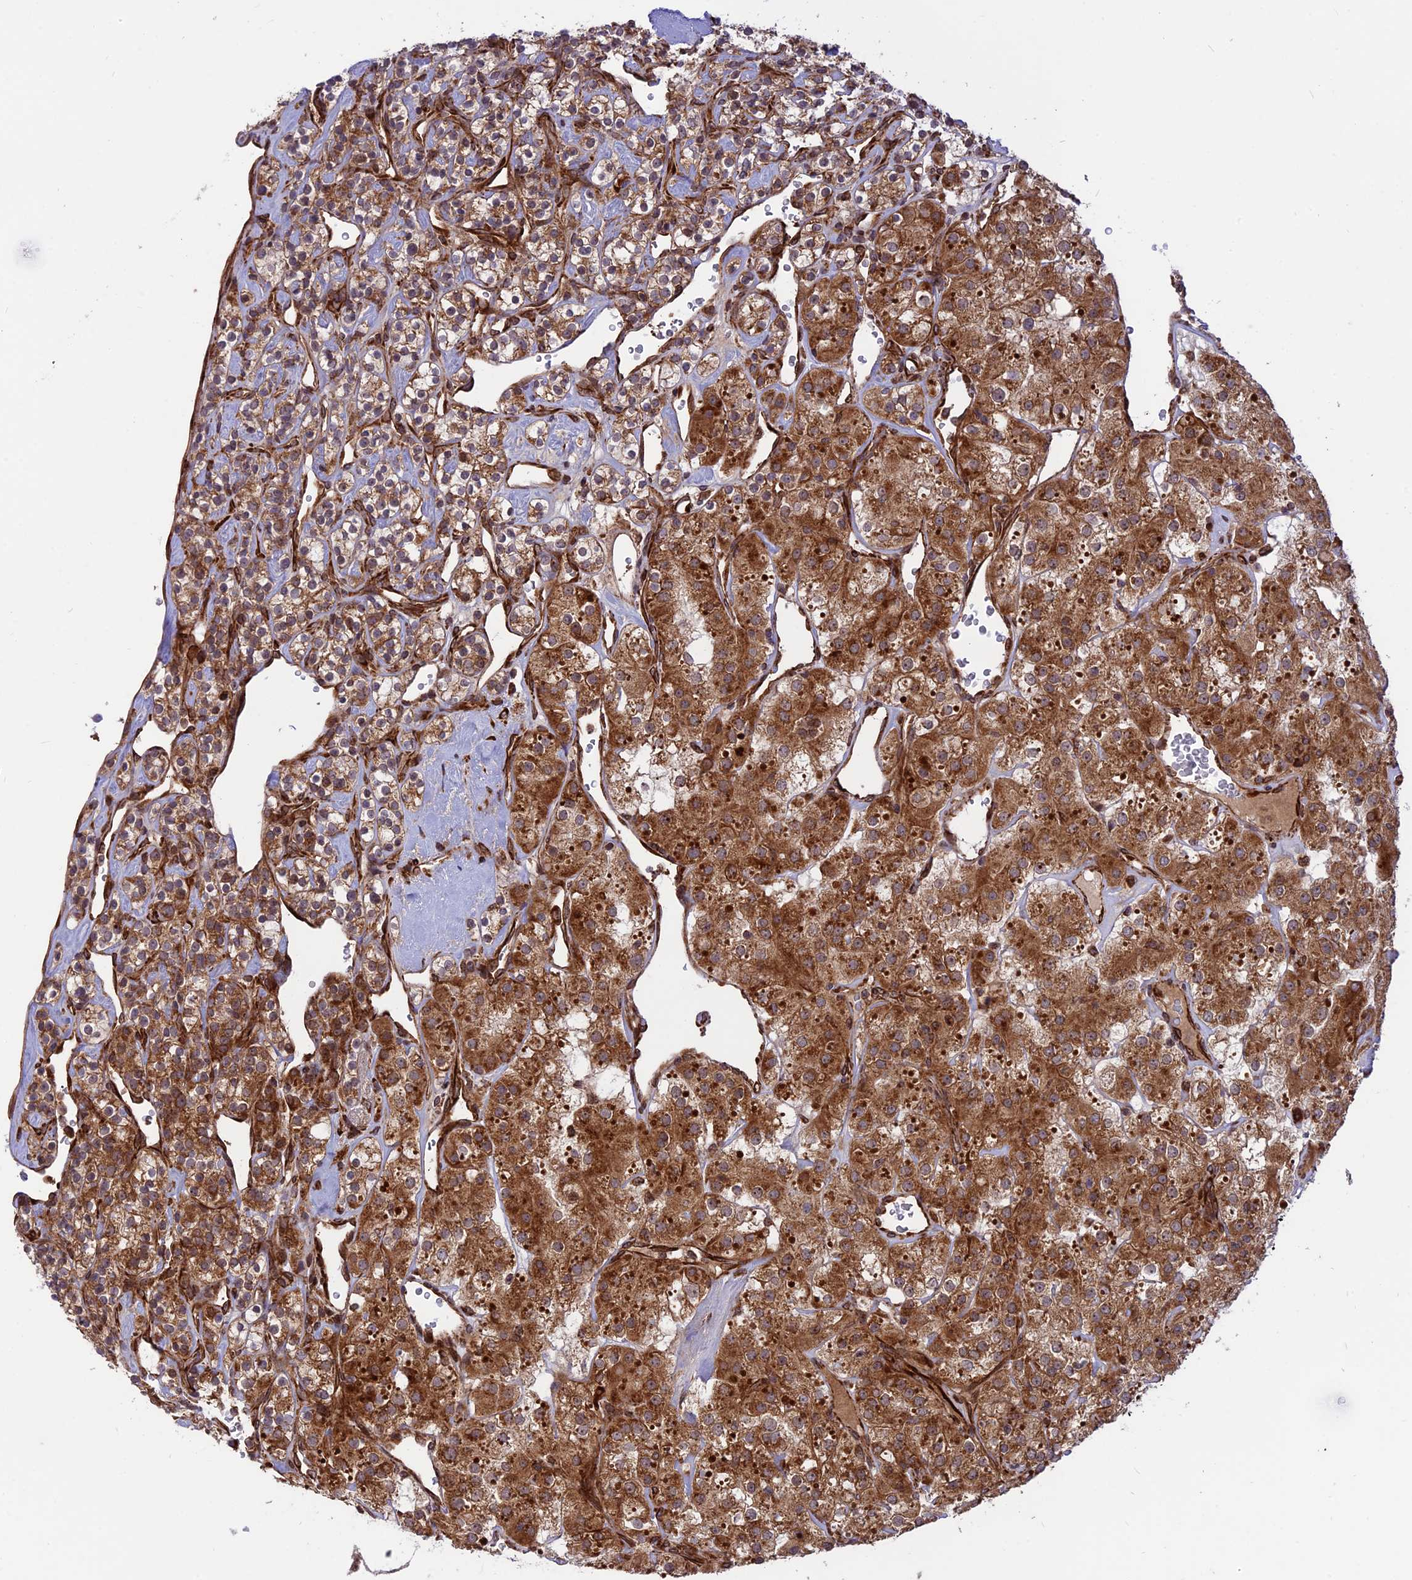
{"staining": {"intensity": "strong", "quantity": "25%-75%", "location": "cytoplasmic/membranous"}, "tissue": "renal cancer", "cell_type": "Tumor cells", "image_type": "cancer", "snomed": [{"axis": "morphology", "description": "Adenocarcinoma, NOS"}, {"axis": "topography", "description": "Kidney"}], "caption": "A histopathology image of human adenocarcinoma (renal) stained for a protein displays strong cytoplasmic/membranous brown staining in tumor cells.", "gene": "CRTAP", "patient": {"sex": "male", "age": 77}}